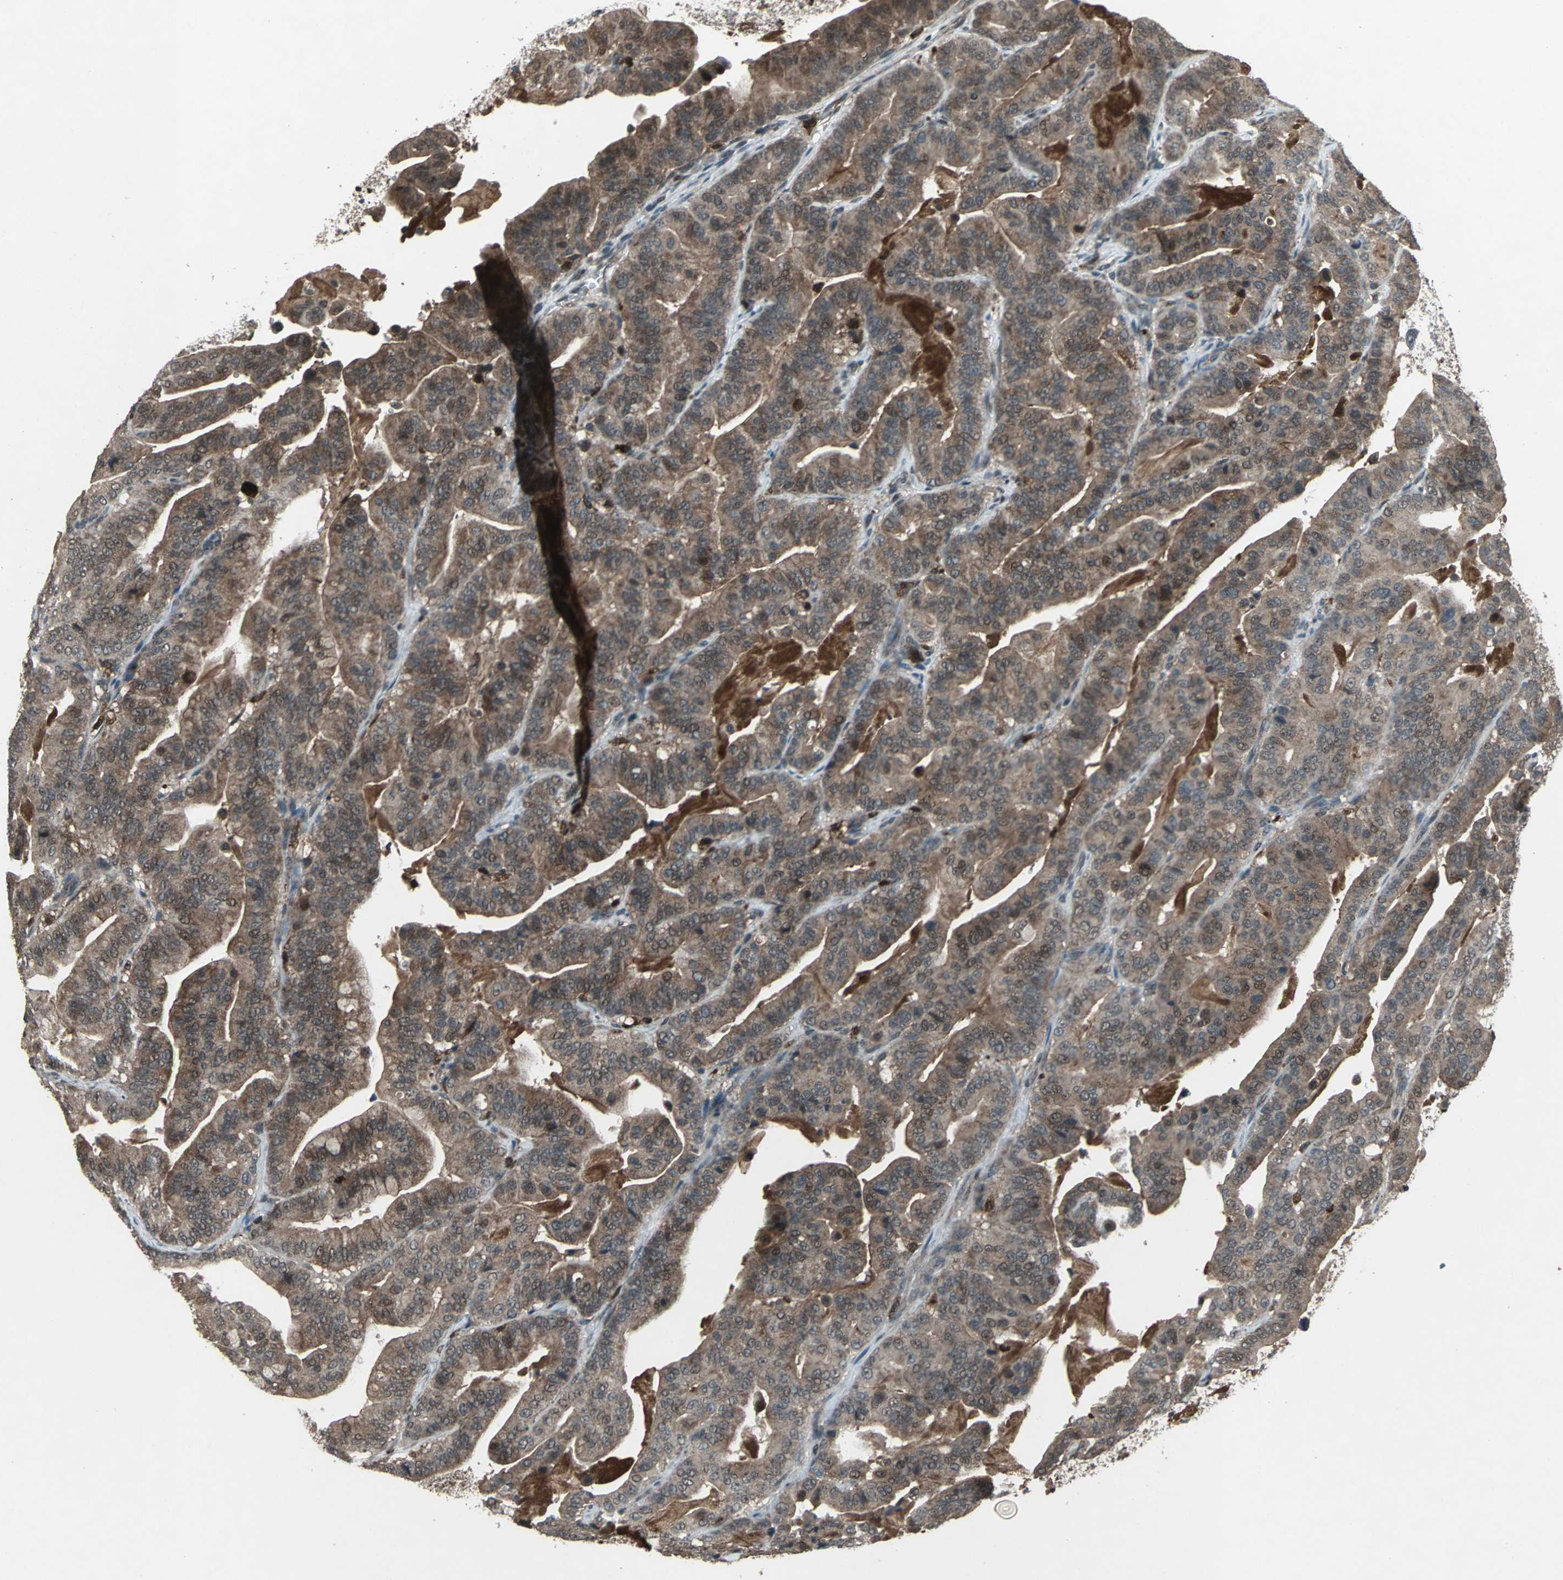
{"staining": {"intensity": "moderate", "quantity": ">75%", "location": "cytoplasmic/membranous"}, "tissue": "pancreatic cancer", "cell_type": "Tumor cells", "image_type": "cancer", "snomed": [{"axis": "morphology", "description": "Adenocarcinoma, NOS"}, {"axis": "topography", "description": "Pancreas"}], "caption": "An image showing moderate cytoplasmic/membranous positivity in about >75% of tumor cells in adenocarcinoma (pancreatic), as visualized by brown immunohistochemical staining.", "gene": "PYCARD", "patient": {"sex": "male", "age": 63}}